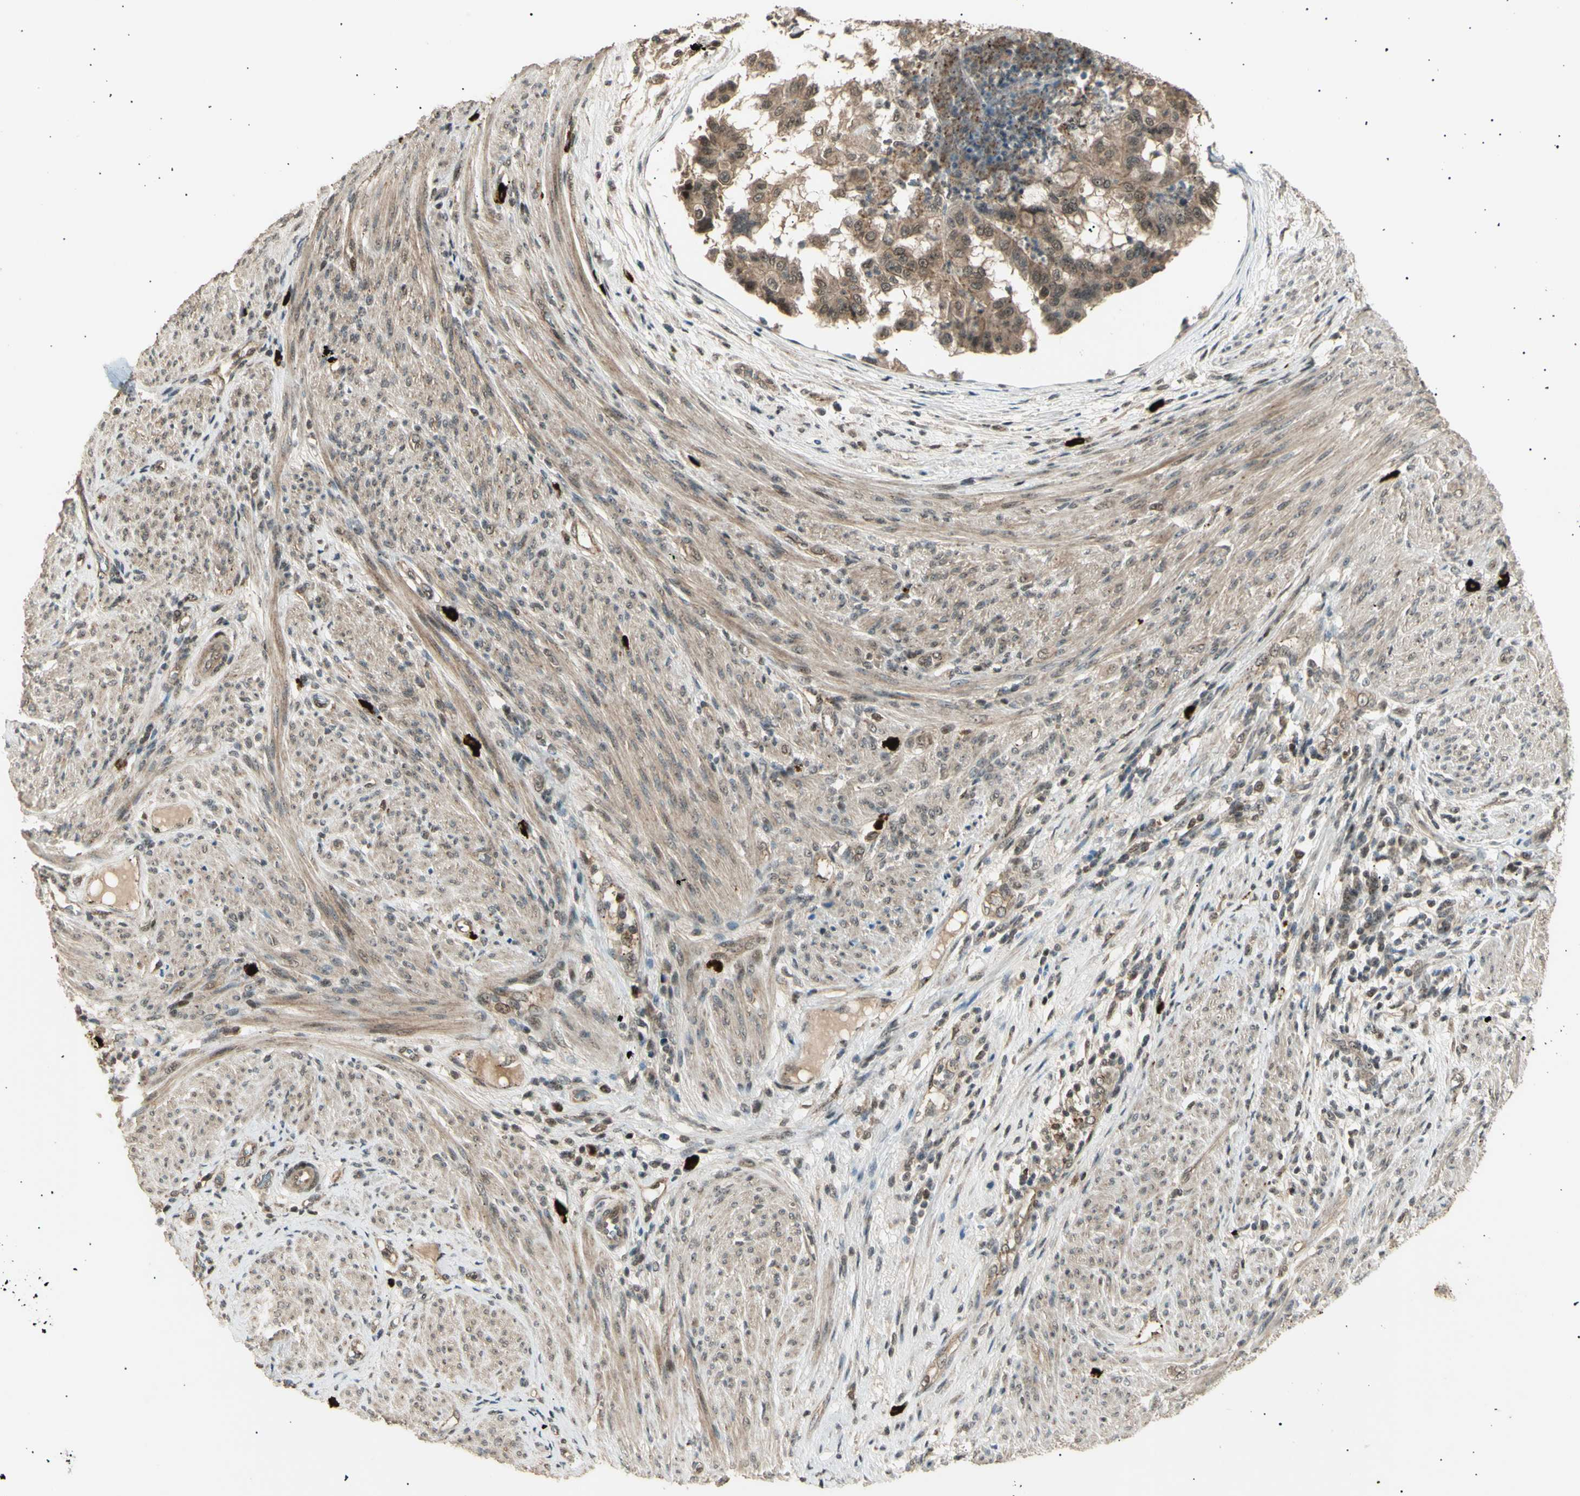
{"staining": {"intensity": "weak", "quantity": ">75%", "location": "cytoplasmic/membranous,nuclear"}, "tissue": "endometrial cancer", "cell_type": "Tumor cells", "image_type": "cancer", "snomed": [{"axis": "morphology", "description": "Adenocarcinoma, NOS"}, {"axis": "topography", "description": "Endometrium"}], "caption": "Tumor cells show weak cytoplasmic/membranous and nuclear expression in about >75% of cells in endometrial adenocarcinoma.", "gene": "NUAK2", "patient": {"sex": "female", "age": 85}}